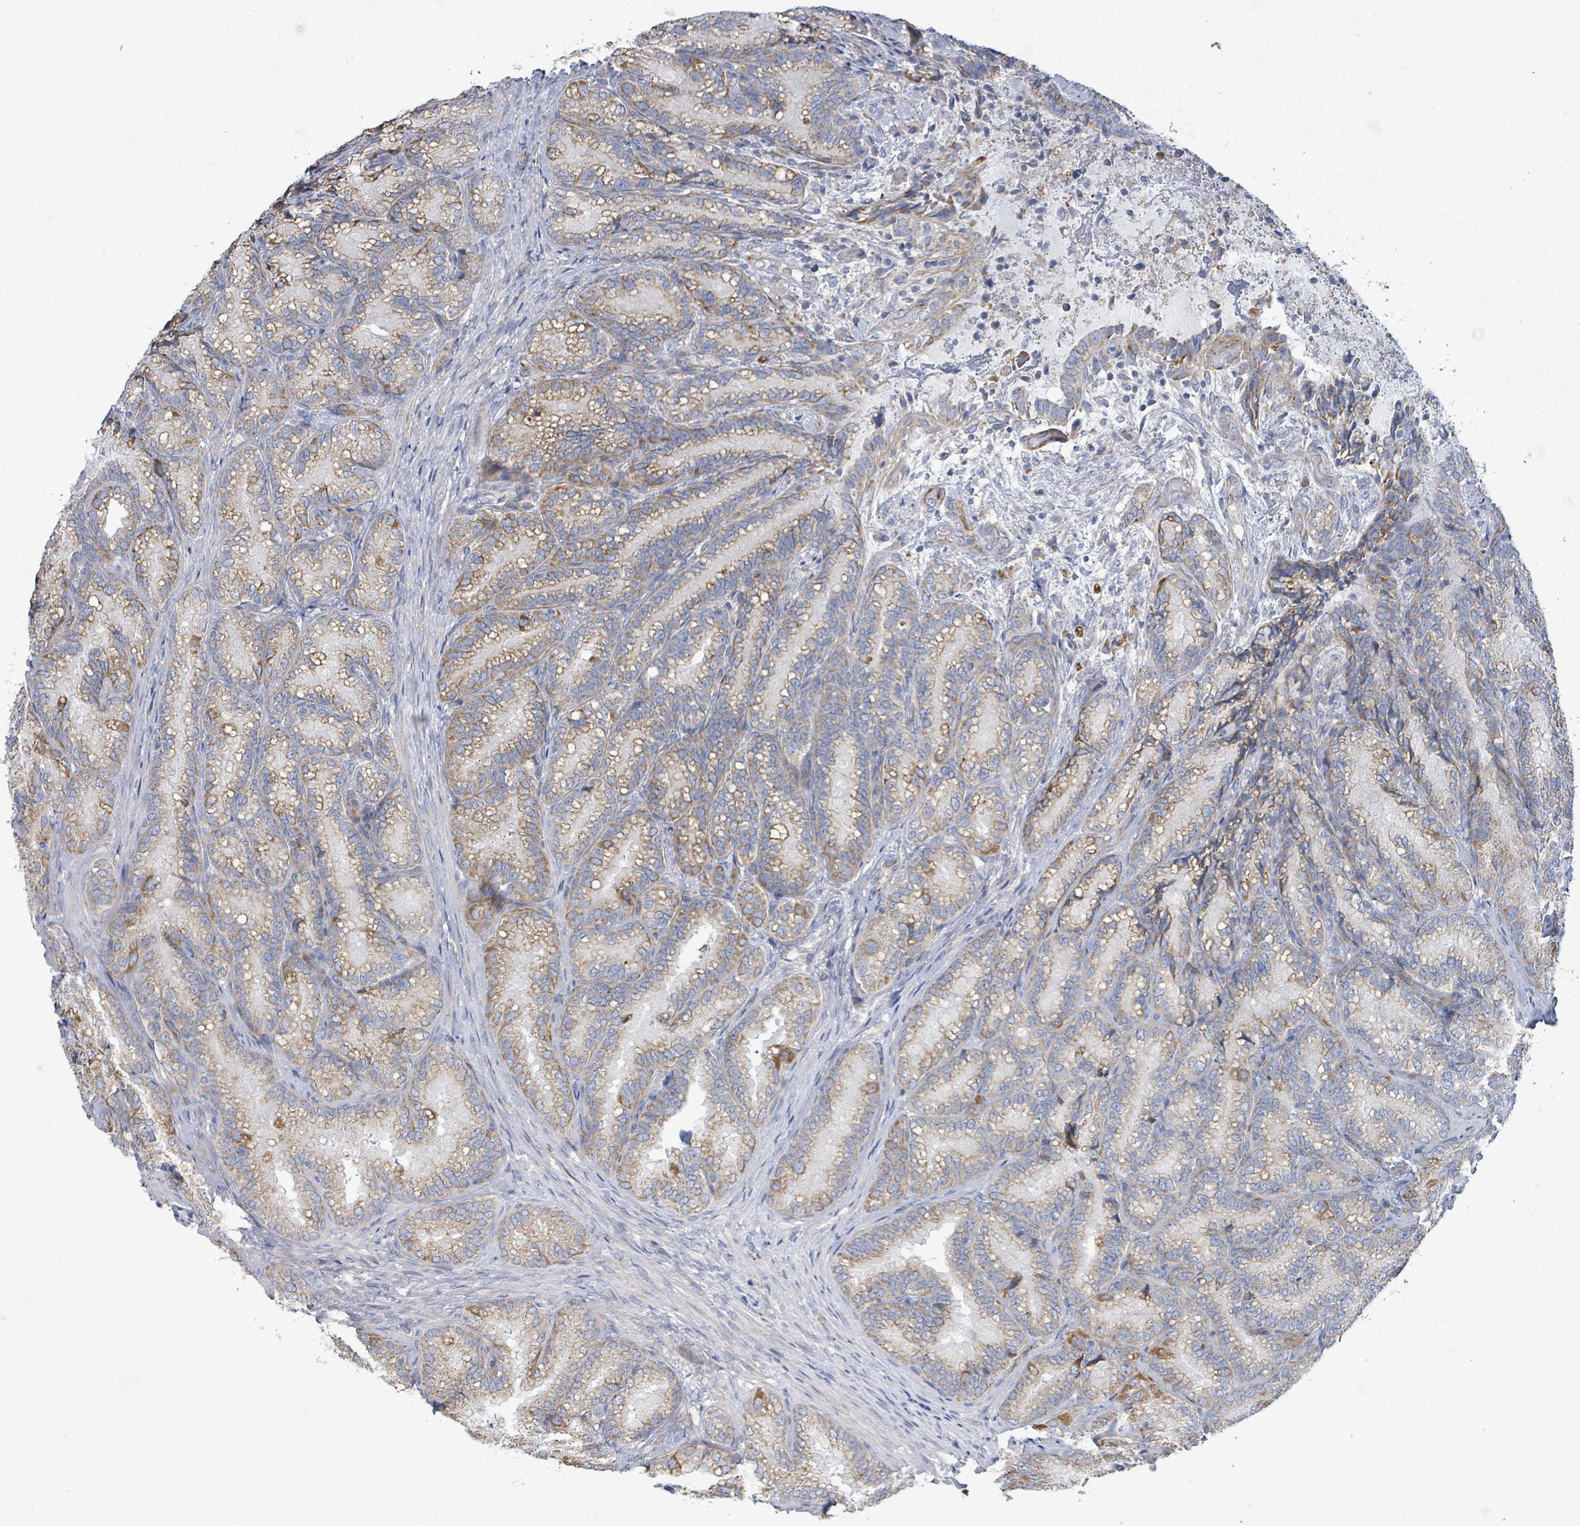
{"staining": {"intensity": "moderate", "quantity": ">75%", "location": "cytoplasmic/membranous"}, "tissue": "seminal vesicle", "cell_type": "Glandular cells", "image_type": "normal", "snomed": [{"axis": "morphology", "description": "Normal tissue, NOS"}, {"axis": "topography", "description": "Seminal veicle"}], "caption": "Immunohistochemistry (IHC) photomicrograph of normal seminal vesicle: human seminal vesicle stained using immunohistochemistry shows medium levels of moderate protein expression localized specifically in the cytoplasmic/membranous of glandular cells, appearing as a cytoplasmic/membranous brown color.", "gene": "ALG12", "patient": {"sex": "male", "age": 58}}